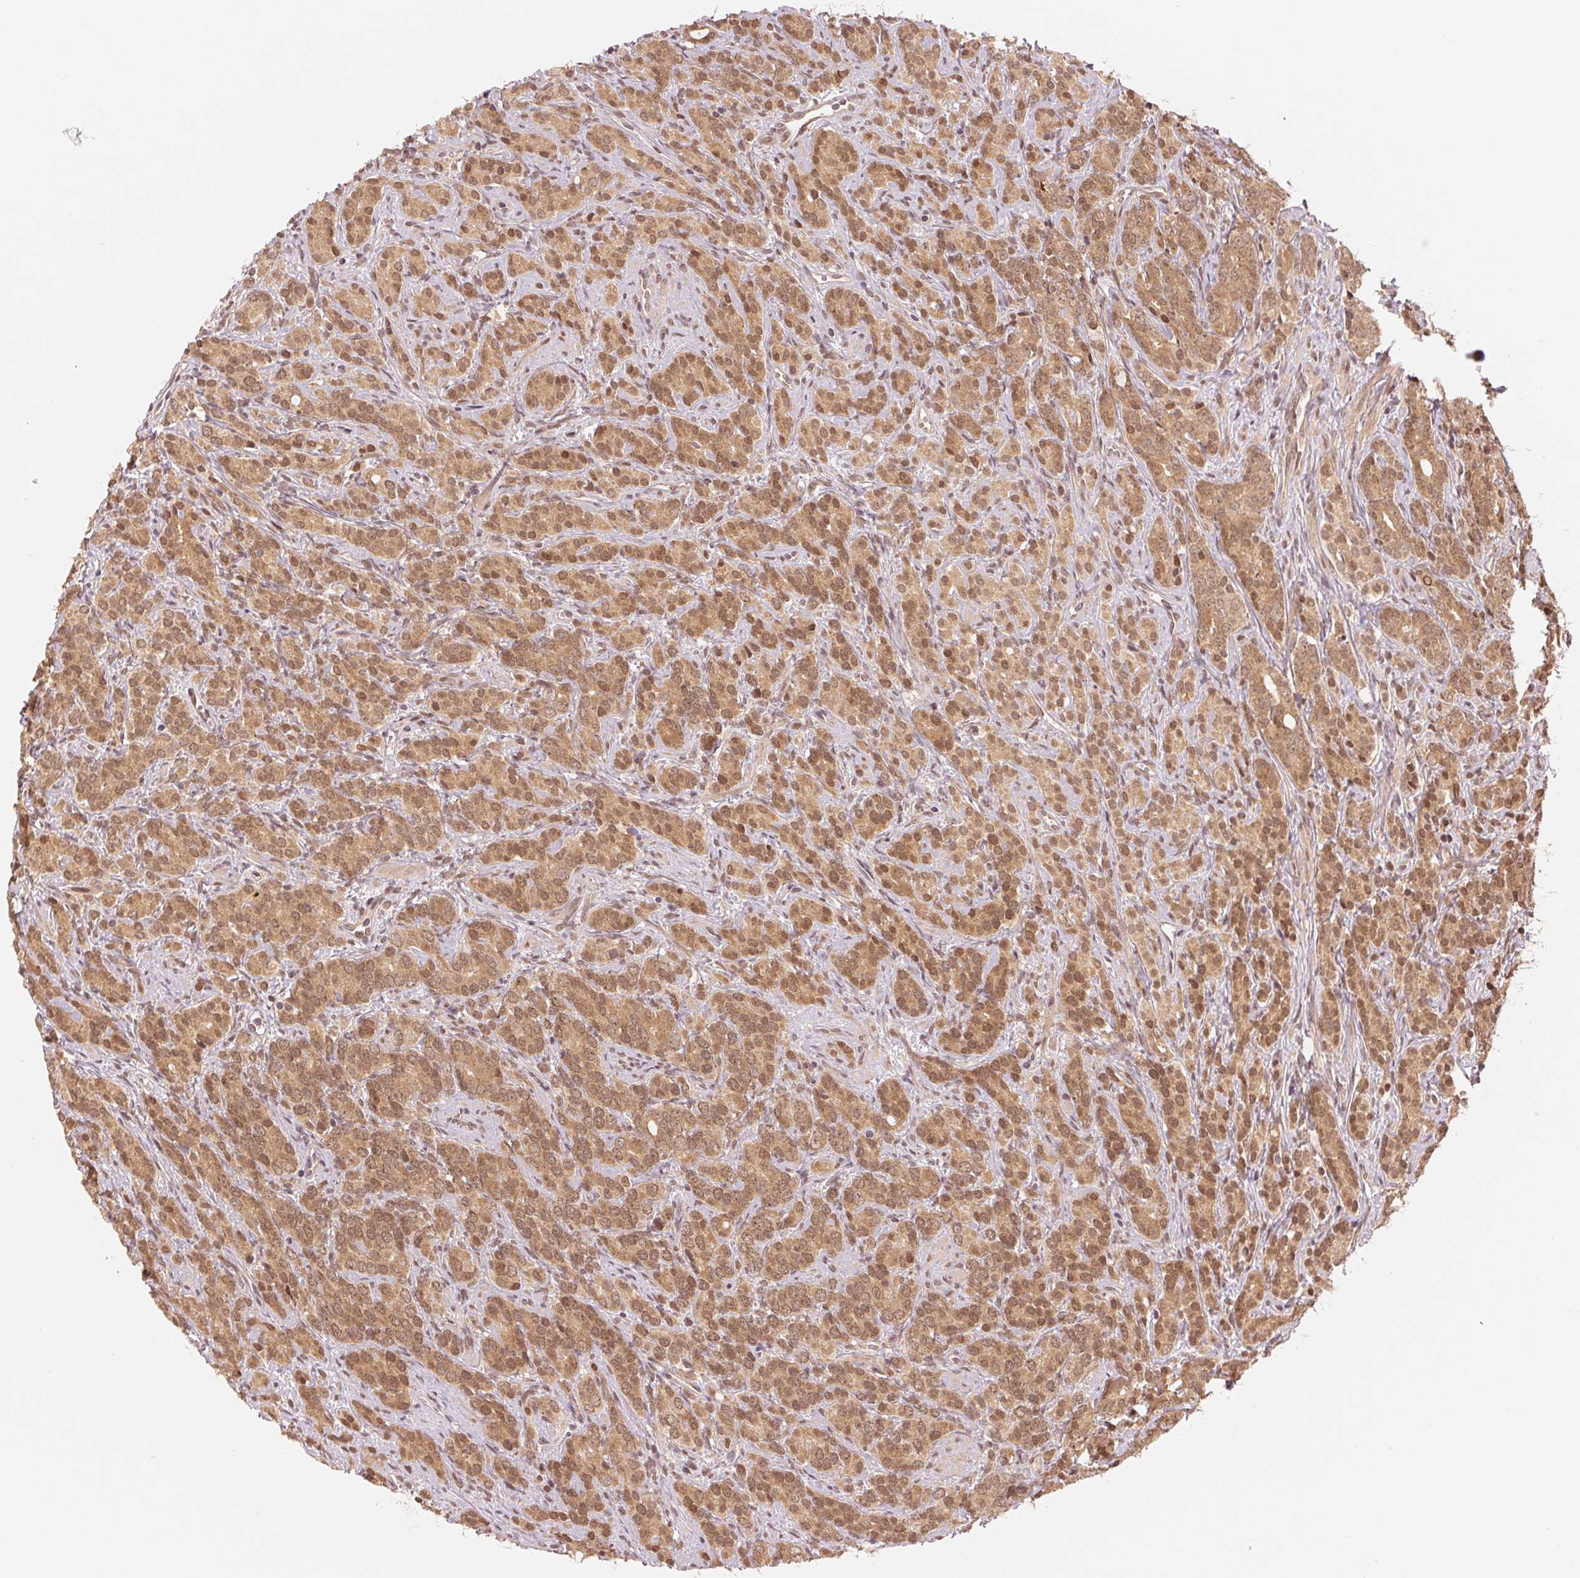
{"staining": {"intensity": "moderate", "quantity": ">75%", "location": "cytoplasmic/membranous,nuclear"}, "tissue": "prostate cancer", "cell_type": "Tumor cells", "image_type": "cancer", "snomed": [{"axis": "morphology", "description": "Adenocarcinoma, High grade"}, {"axis": "topography", "description": "Prostate"}], "caption": "A brown stain labels moderate cytoplasmic/membranous and nuclear positivity of a protein in human prostate high-grade adenocarcinoma tumor cells. The protein is stained brown, and the nuclei are stained in blue (DAB IHC with brightfield microscopy, high magnification).", "gene": "ERI3", "patient": {"sex": "male", "age": 84}}